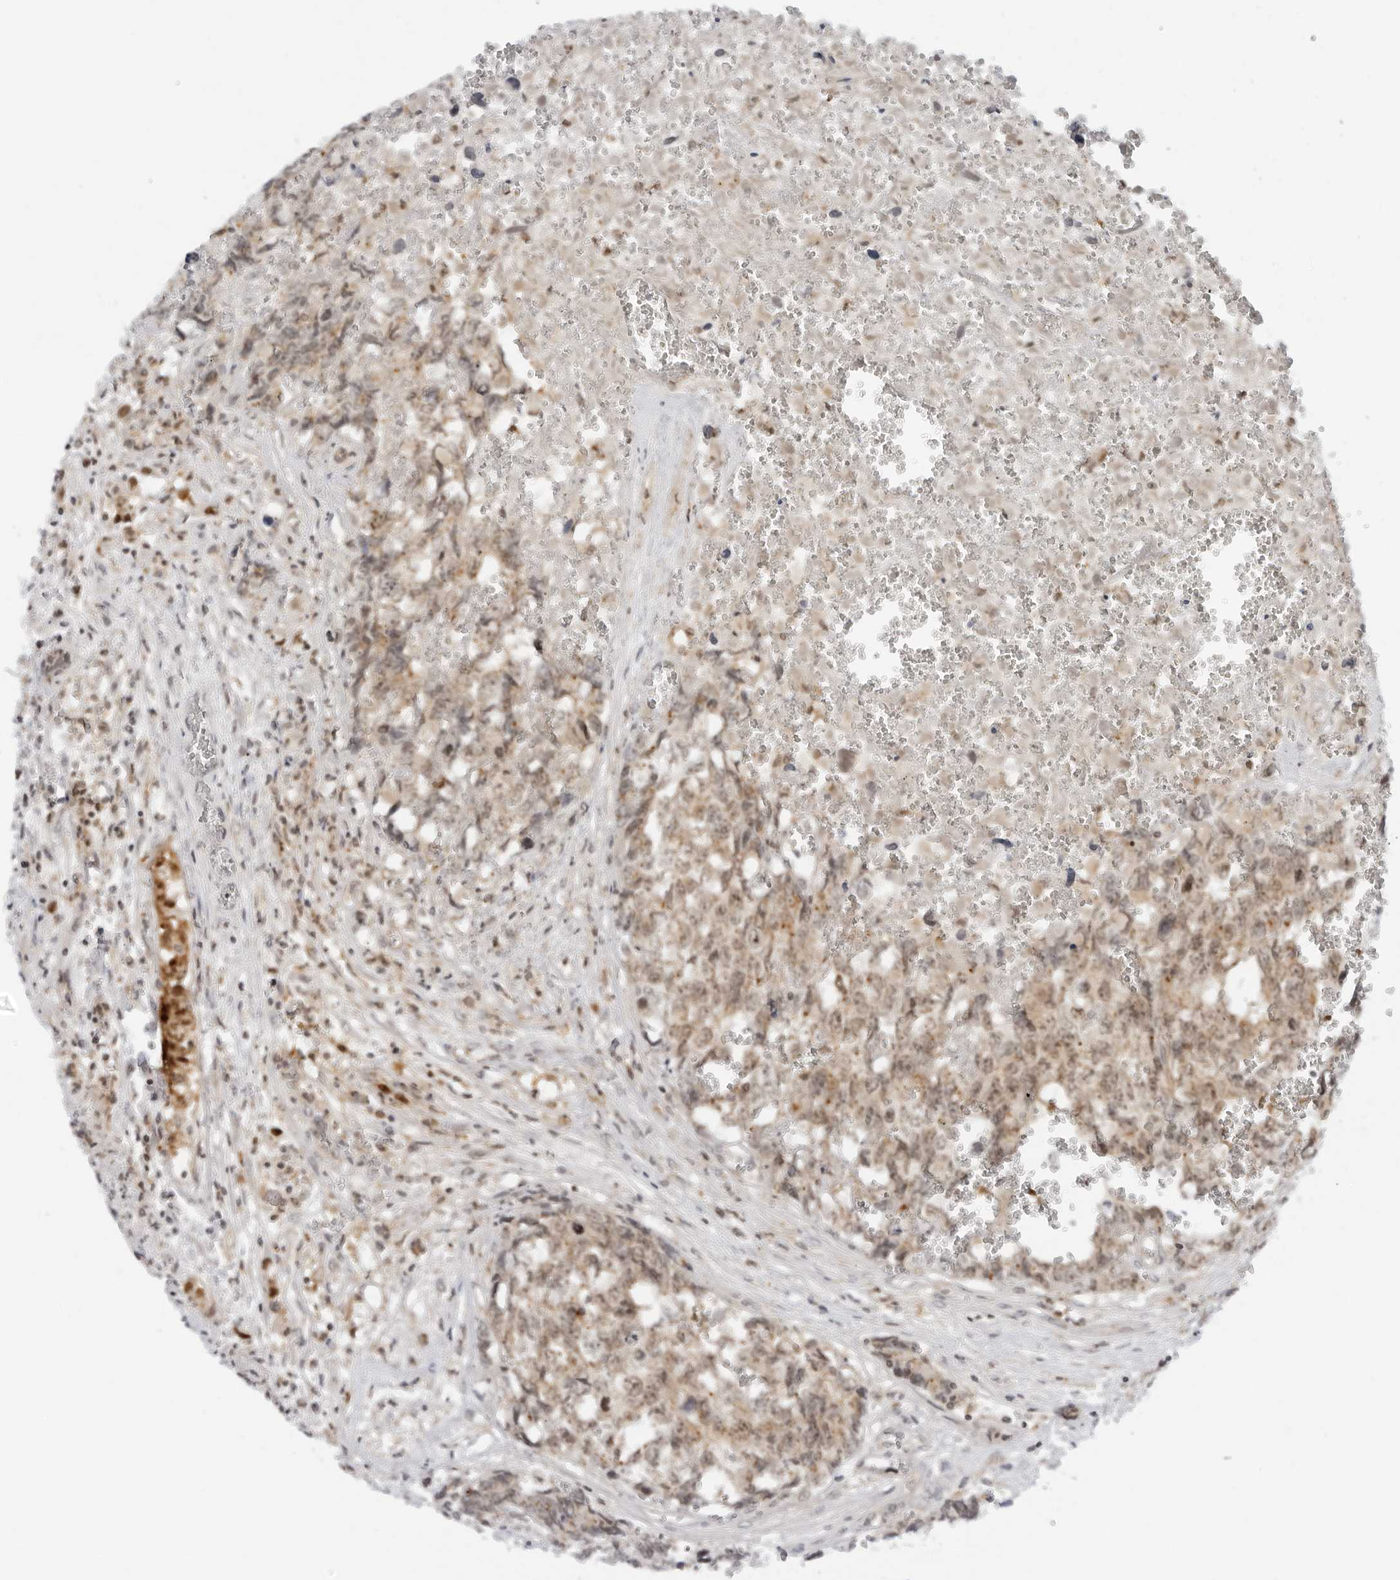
{"staining": {"intensity": "weak", "quantity": "25%-75%", "location": "cytoplasmic/membranous,nuclear"}, "tissue": "testis cancer", "cell_type": "Tumor cells", "image_type": "cancer", "snomed": [{"axis": "morphology", "description": "Carcinoma, Embryonal, NOS"}, {"axis": "topography", "description": "Testis"}], "caption": "A high-resolution photomicrograph shows IHC staining of testis cancer, which shows weak cytoplasmic/membranous and nuclear staining in approximately 25%-75% of tumor cells.", "gene": "SUGCT", "patient": {"sex": "male", "age": 31}}